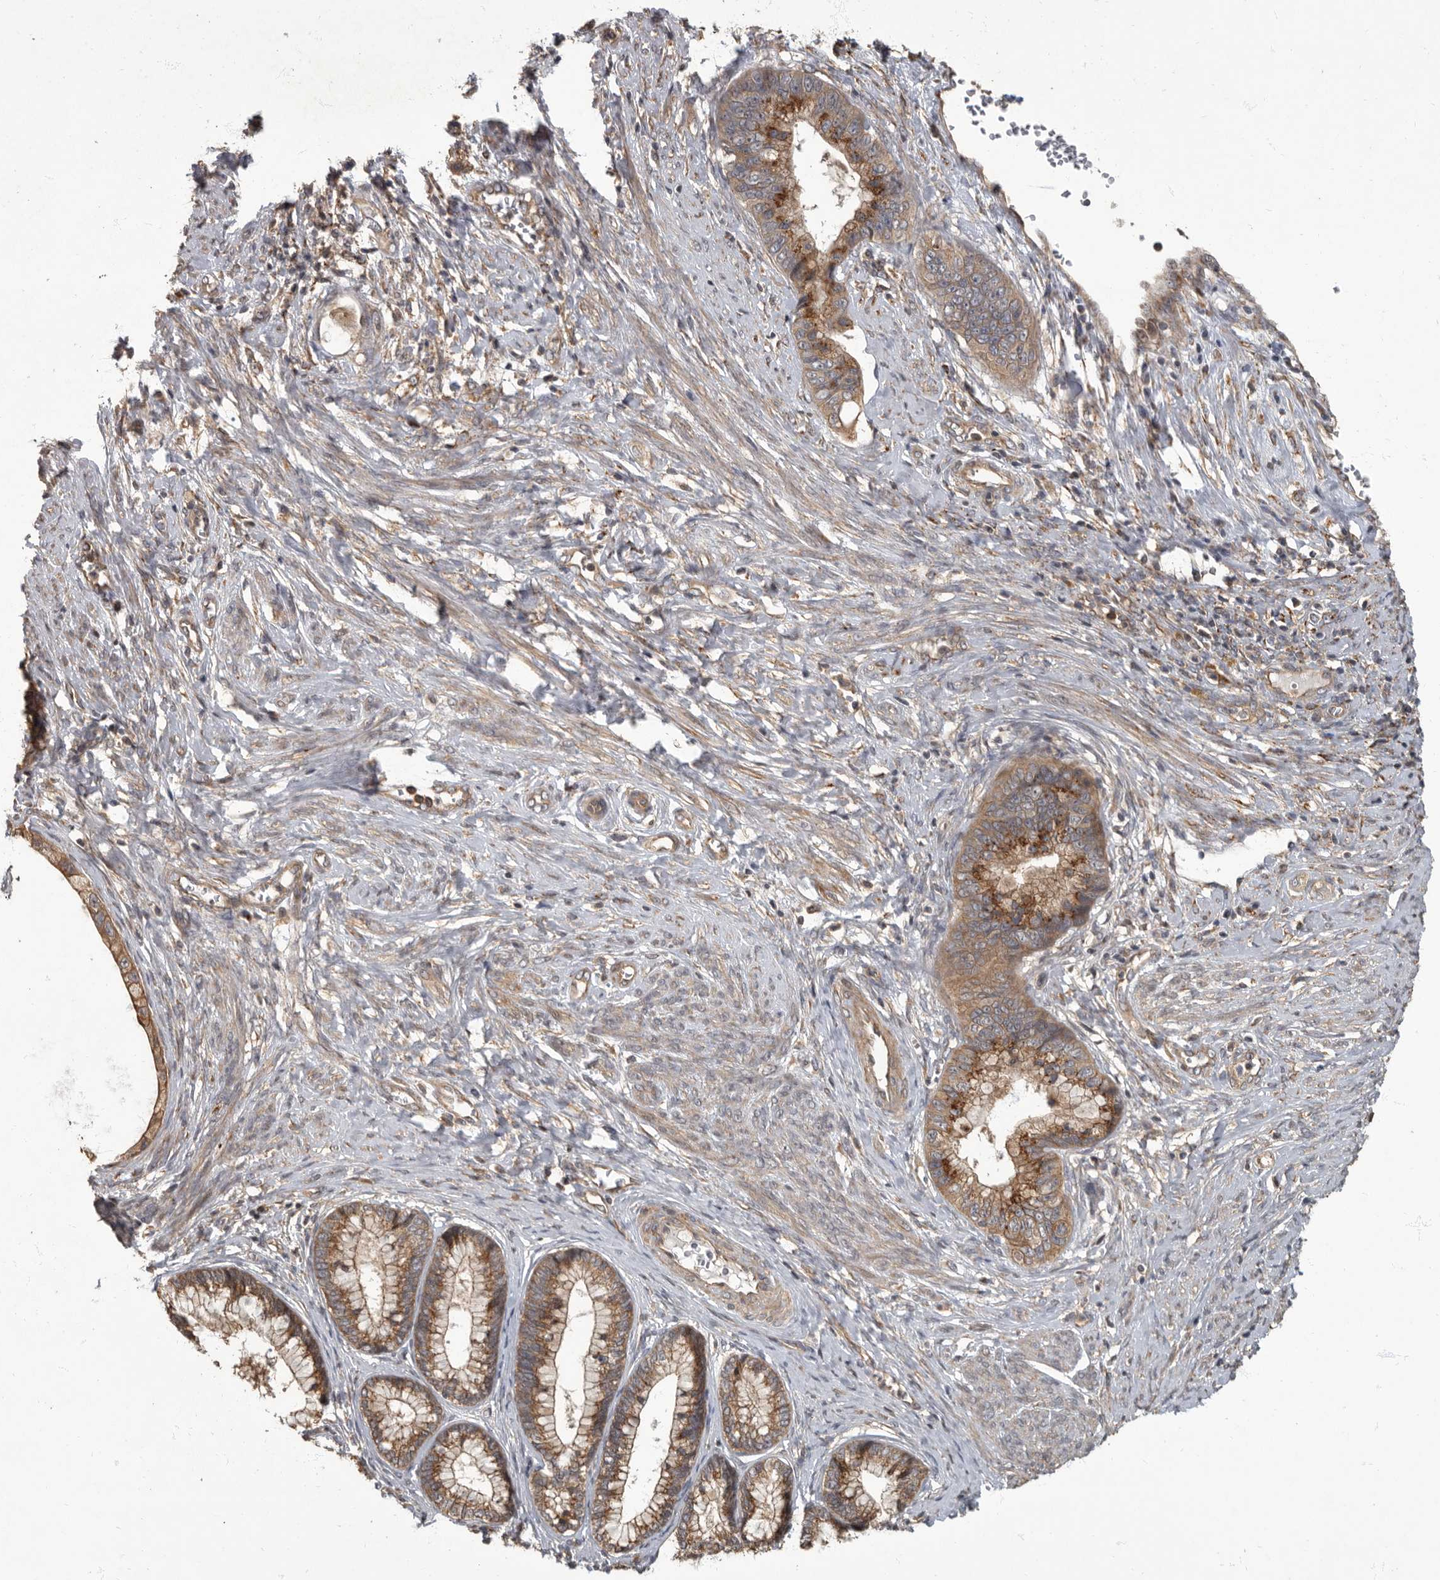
{"staining": {"intensity": "moderate", "quantity": ">75%", "location": "cytoplasmic/membranous"}, "tissue": "cervical cancer", "cell_type": "Tumor cells", "image_type": "cancer", "snomed": [{"axis": "morphology", "description": "Adenocarcinoma, NOS"}, {"axis": "topography", "description": "Cervix"}], "caption": "The immunohistochemical stain shows moderate cytoplasmic/membranous positivity in tumor cells of cervical cancer tissue.", "gene": "IQCK", "patient": {"sex": "female", "age": 44}}